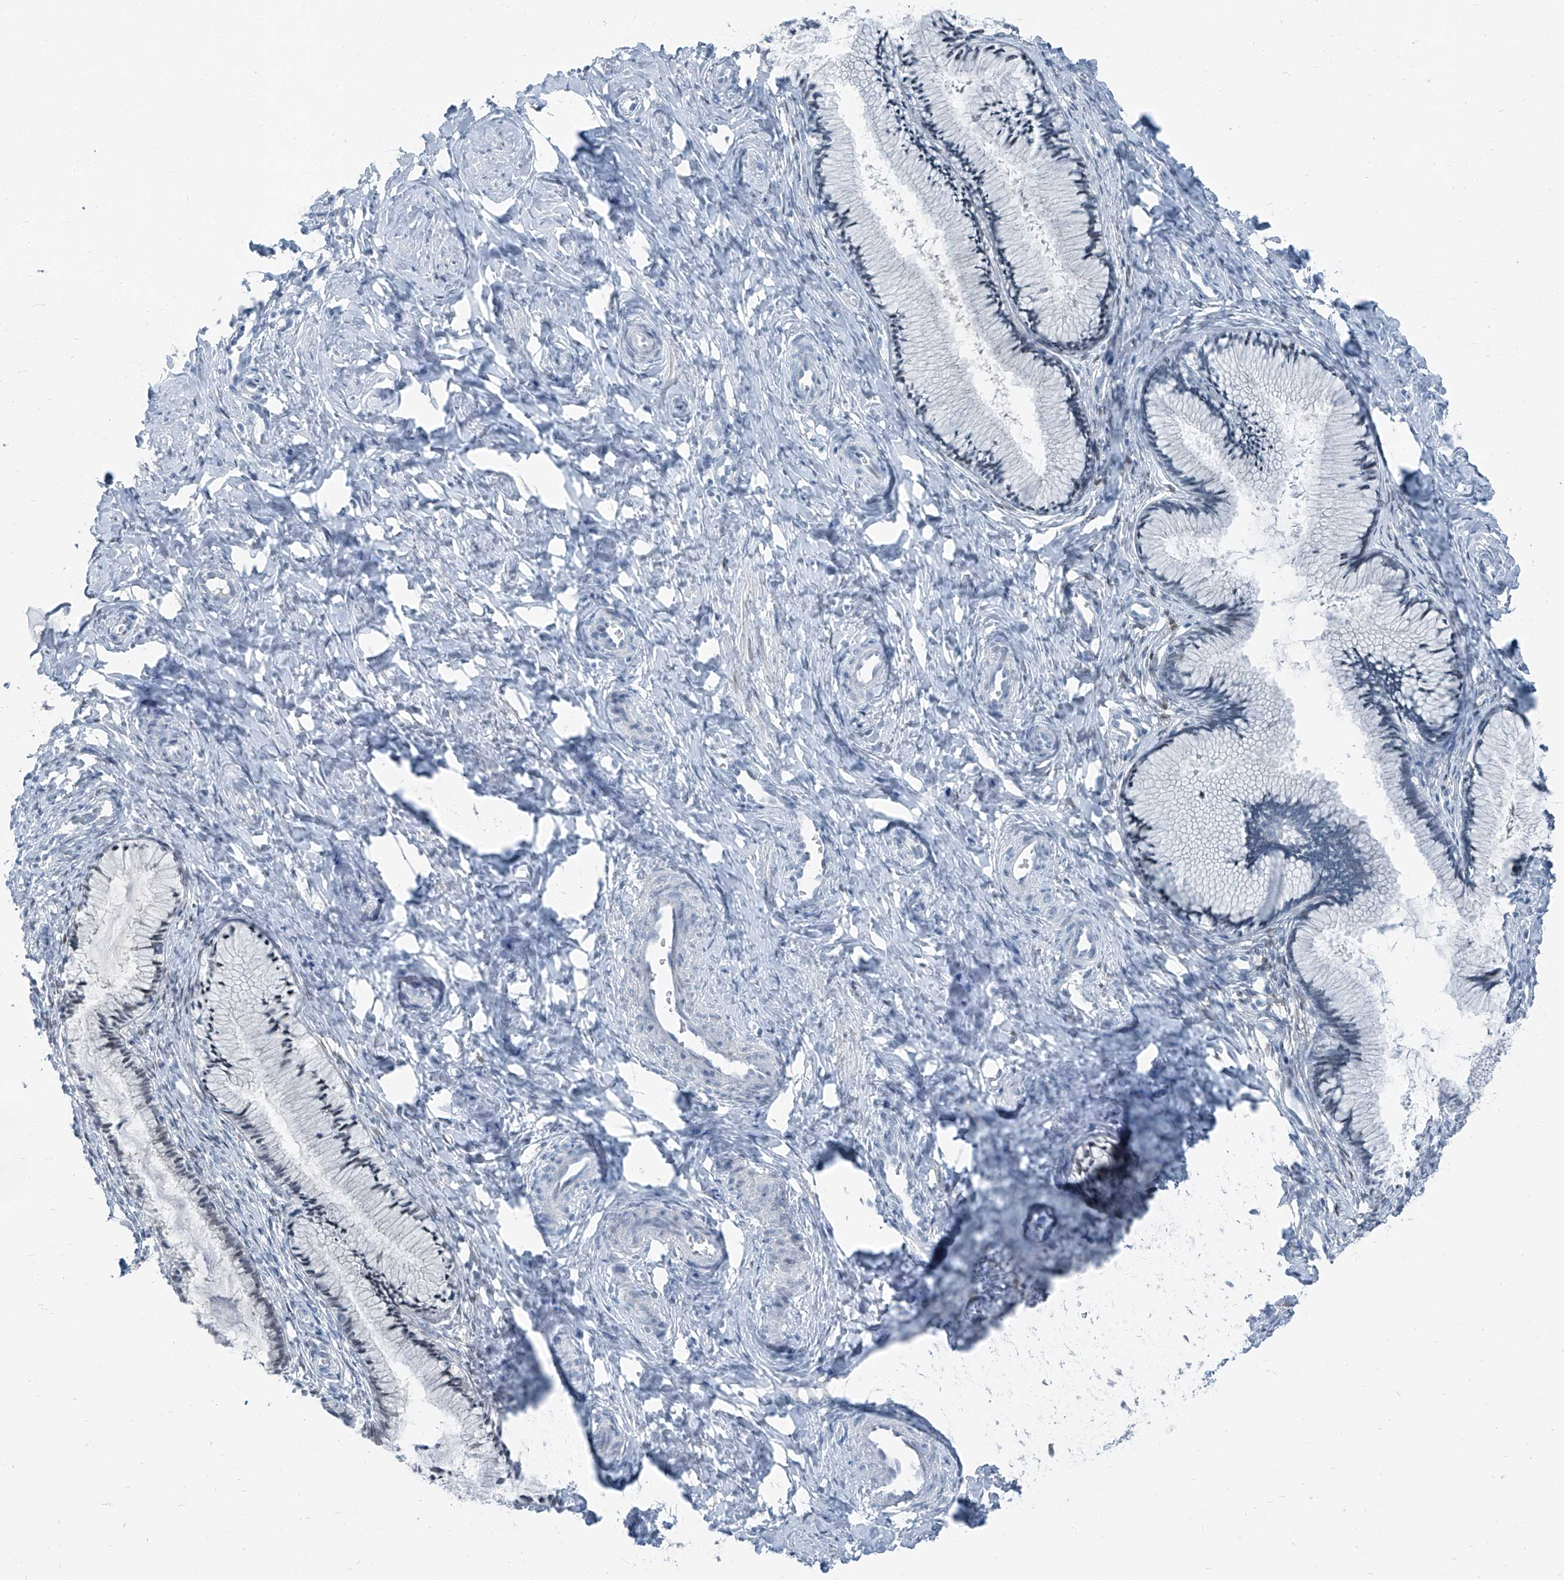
{"staining": {"intensity": "negative", "quantity": "none", "location": "none"}, "tissue": "cervix", "cell_type": "Glandular cells", "image_type": "normal", "snomed": [{"axis": "morphology", "description": "Normal tissue, NOS"}, {"axis": "topography", "description": "Cervix"}], "caption": "Glandular cells are negative for protein expression in unremarkable human cervix. (DAB (3,3'-diaminobenzidine) IHC visualized using brightfield microscopy, high magnification).", "gene": "RGN", "patient": {"sex": "female", "age": 27}}